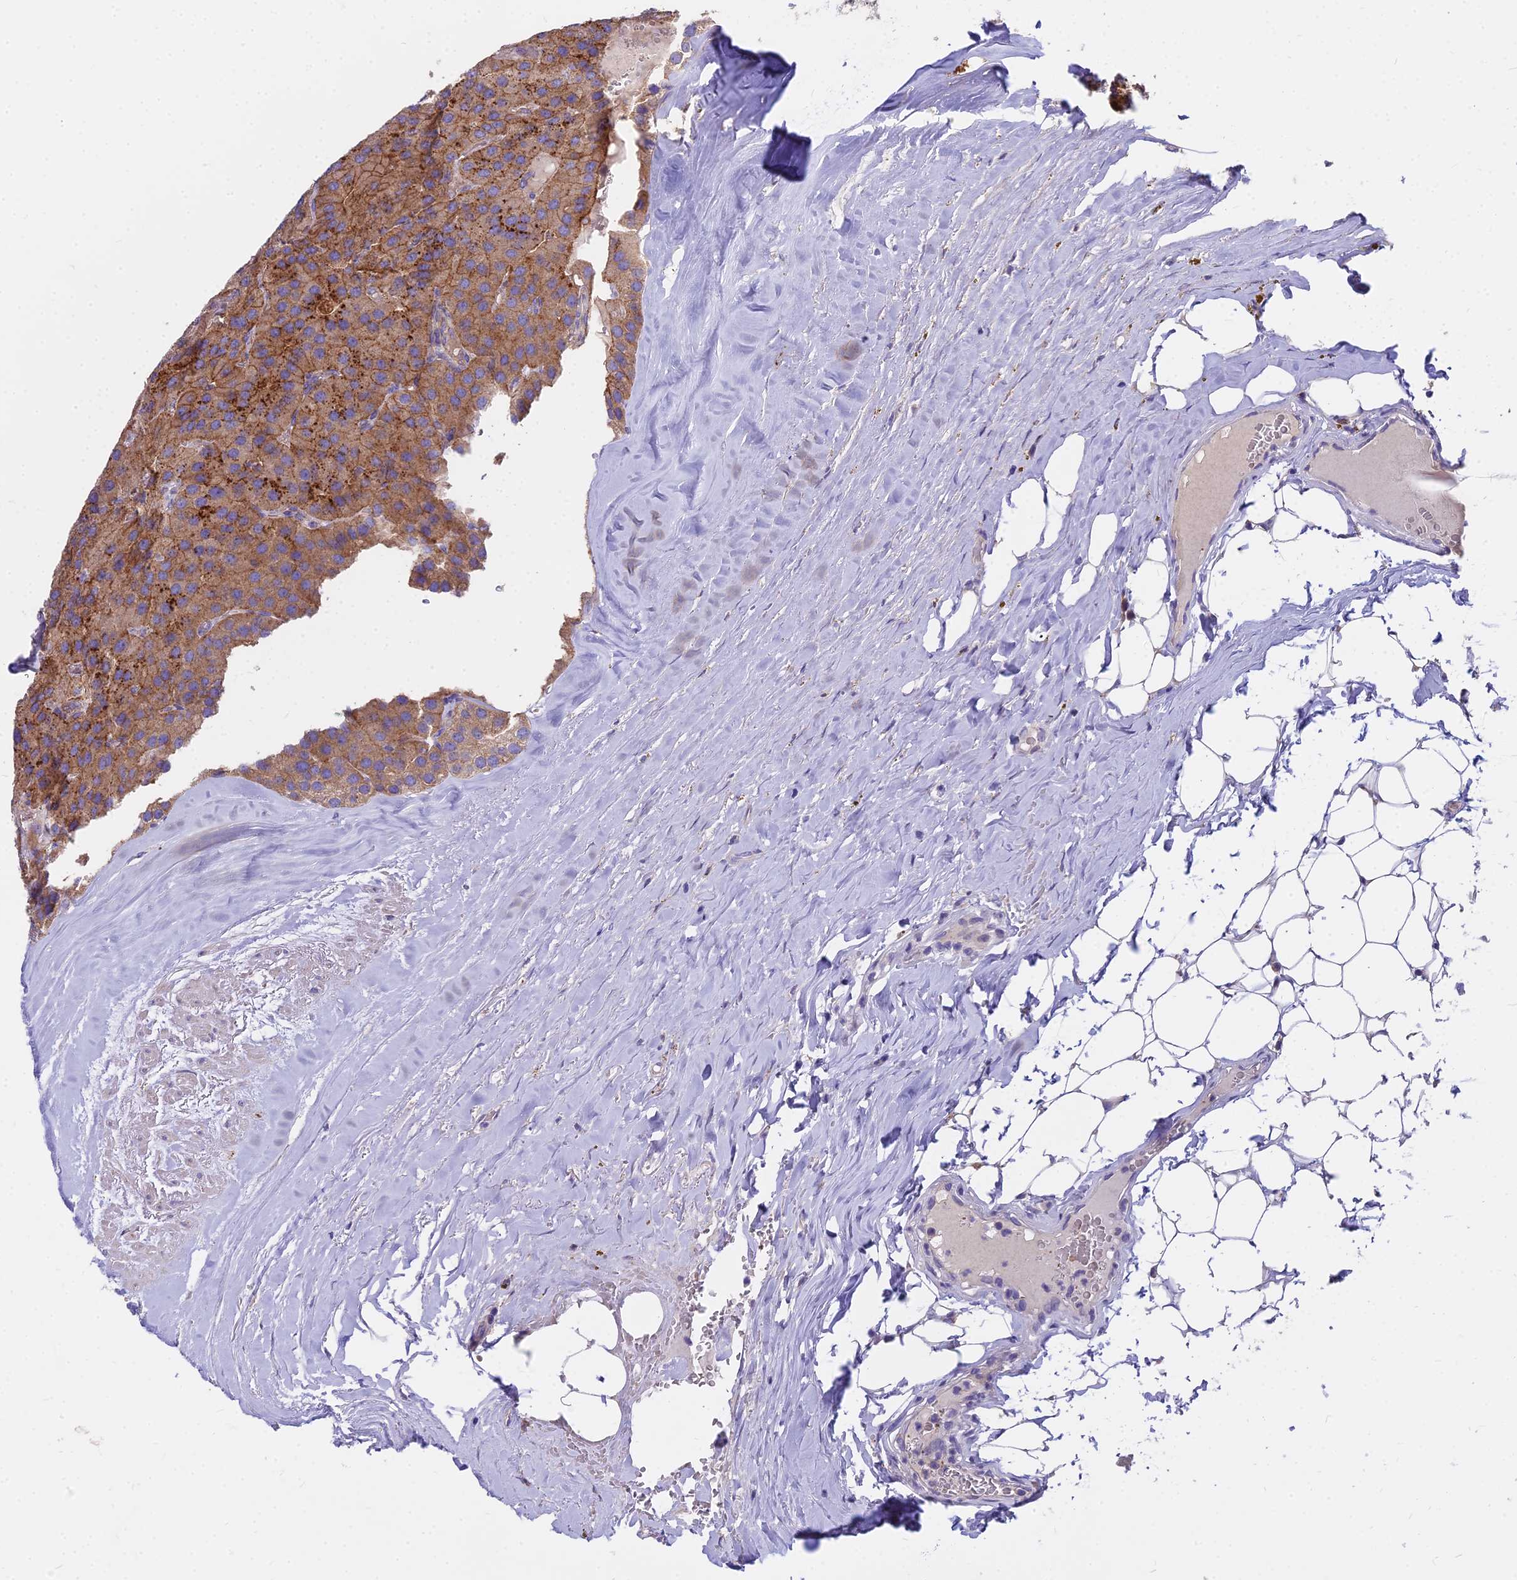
{"staining": {"intensity": "moderate", "quantity": ">75%", "location": "cytoplasmic/membranous"}, "tissue": "parathyroid gland", "cell_type": "Glandular cells", "image_type": "normal", "snomed": [{"axis": "morphology", "description": "Normal tissue, NOS"}, {"axis": "morphology", "description": "Adenoma, NOS"}, {"axis": "topography", "description": "Parathyroid gland"}], "caption": "Parathyroid gland stained with a brown dye exhibits moderate cytoplasmic/membranous positive positivity in about >75% of glandular cells.", "gene": "FRMPD1", "patient": {"sex": "female", "age": 86}}